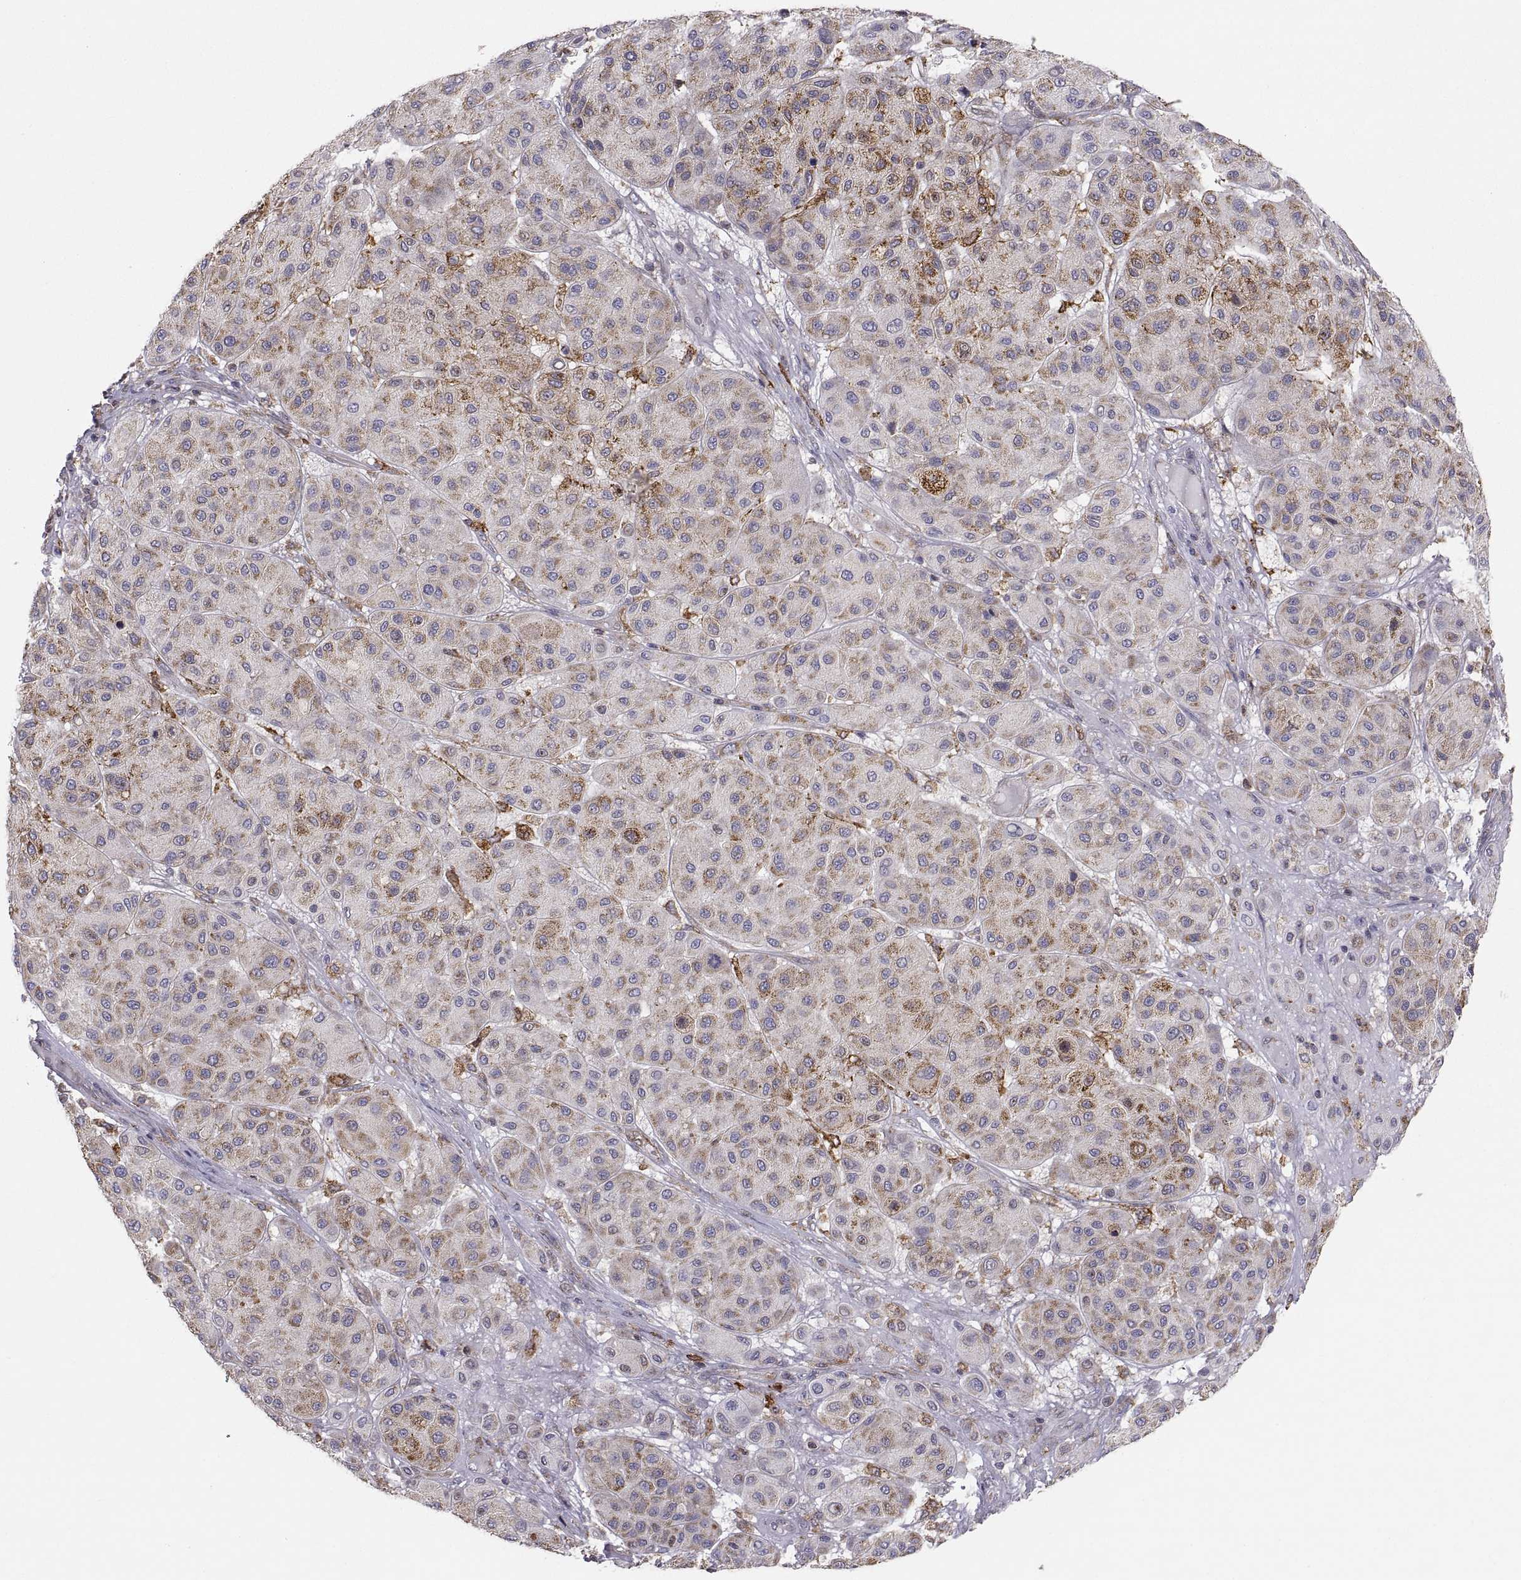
{"staining": {"intensity": "moderate", "quantity": "25%-75%", "location": "cytoplasmic/membranous"}, "tissue": "melanoma", "cell_type": "Tumor cells", "image_type": "cancer", "snomed": [{"axis": "morphology", "description": "Malignant melanoma, Metastatic site"}, {"axis": "topography", "description": "Smooth muscle"}], "caption": "Malignant melanoma (metastatic site) tissue reveals moderate cytoplasmic/membranous staining in approximately 25%-75% of tumor cells (DAB IHC with brightfield microscopy, high magnification).", "gene": "ERO1A", "patient": {"sex": "male", "age": 41}}